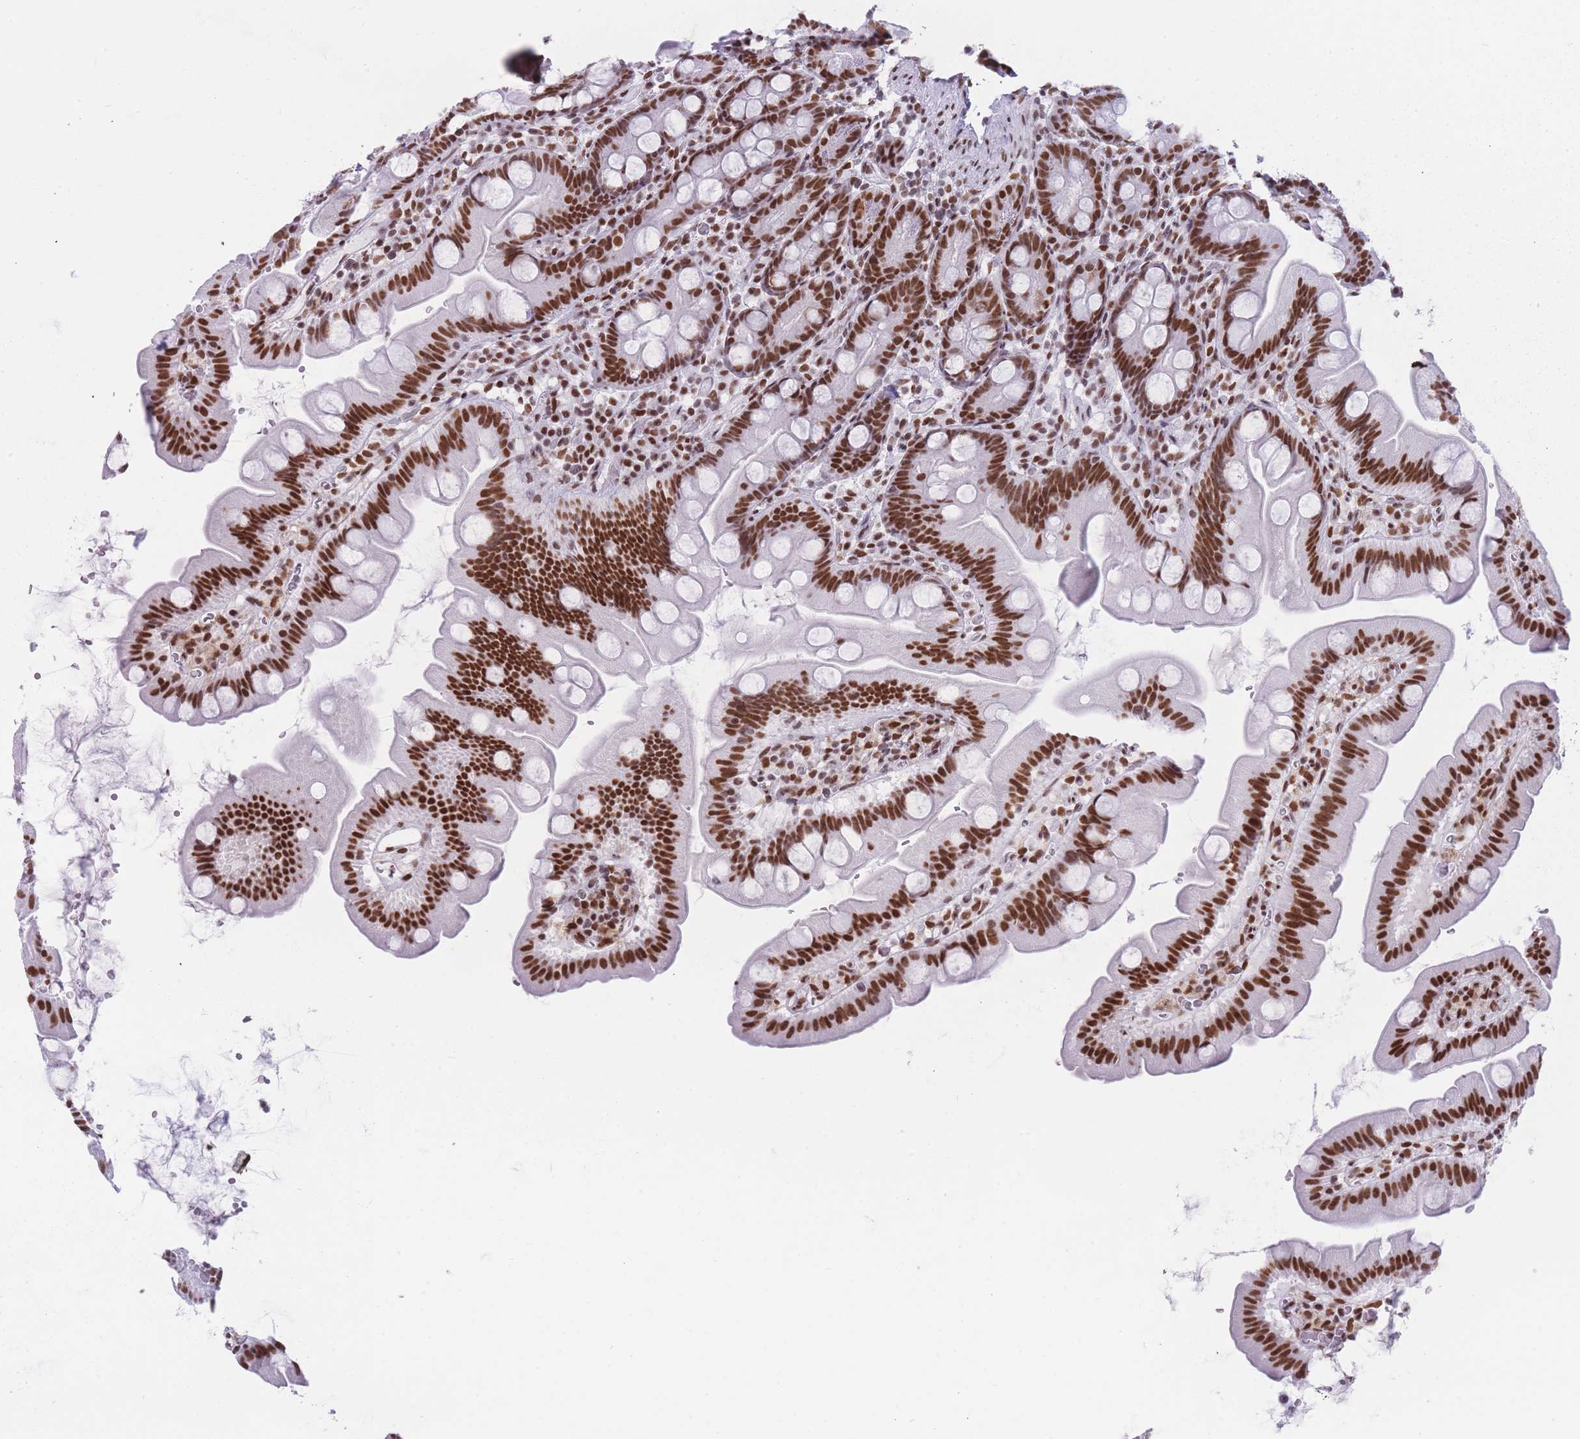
{"staining": {"intensity": "strong", "quantity": ">75%", "location": "nuclear"}, "tissue": "small intestine", "cell_type": "Glandular cells", "image_type": "normal", "snomed": [{"axis": "morphology", "description": "Normal tissue, NOS"}, {"axis": "topography", "description": "Small intestine"}], "caption": "Immunohistochemical staining of unremarkable human small intestine demonstrates >75% levels of strong nuclear protein positivity in about >75% of glandular cells.", "gene": "HNRNPUL1", "patient": {"sex": "female", "age": 68}}